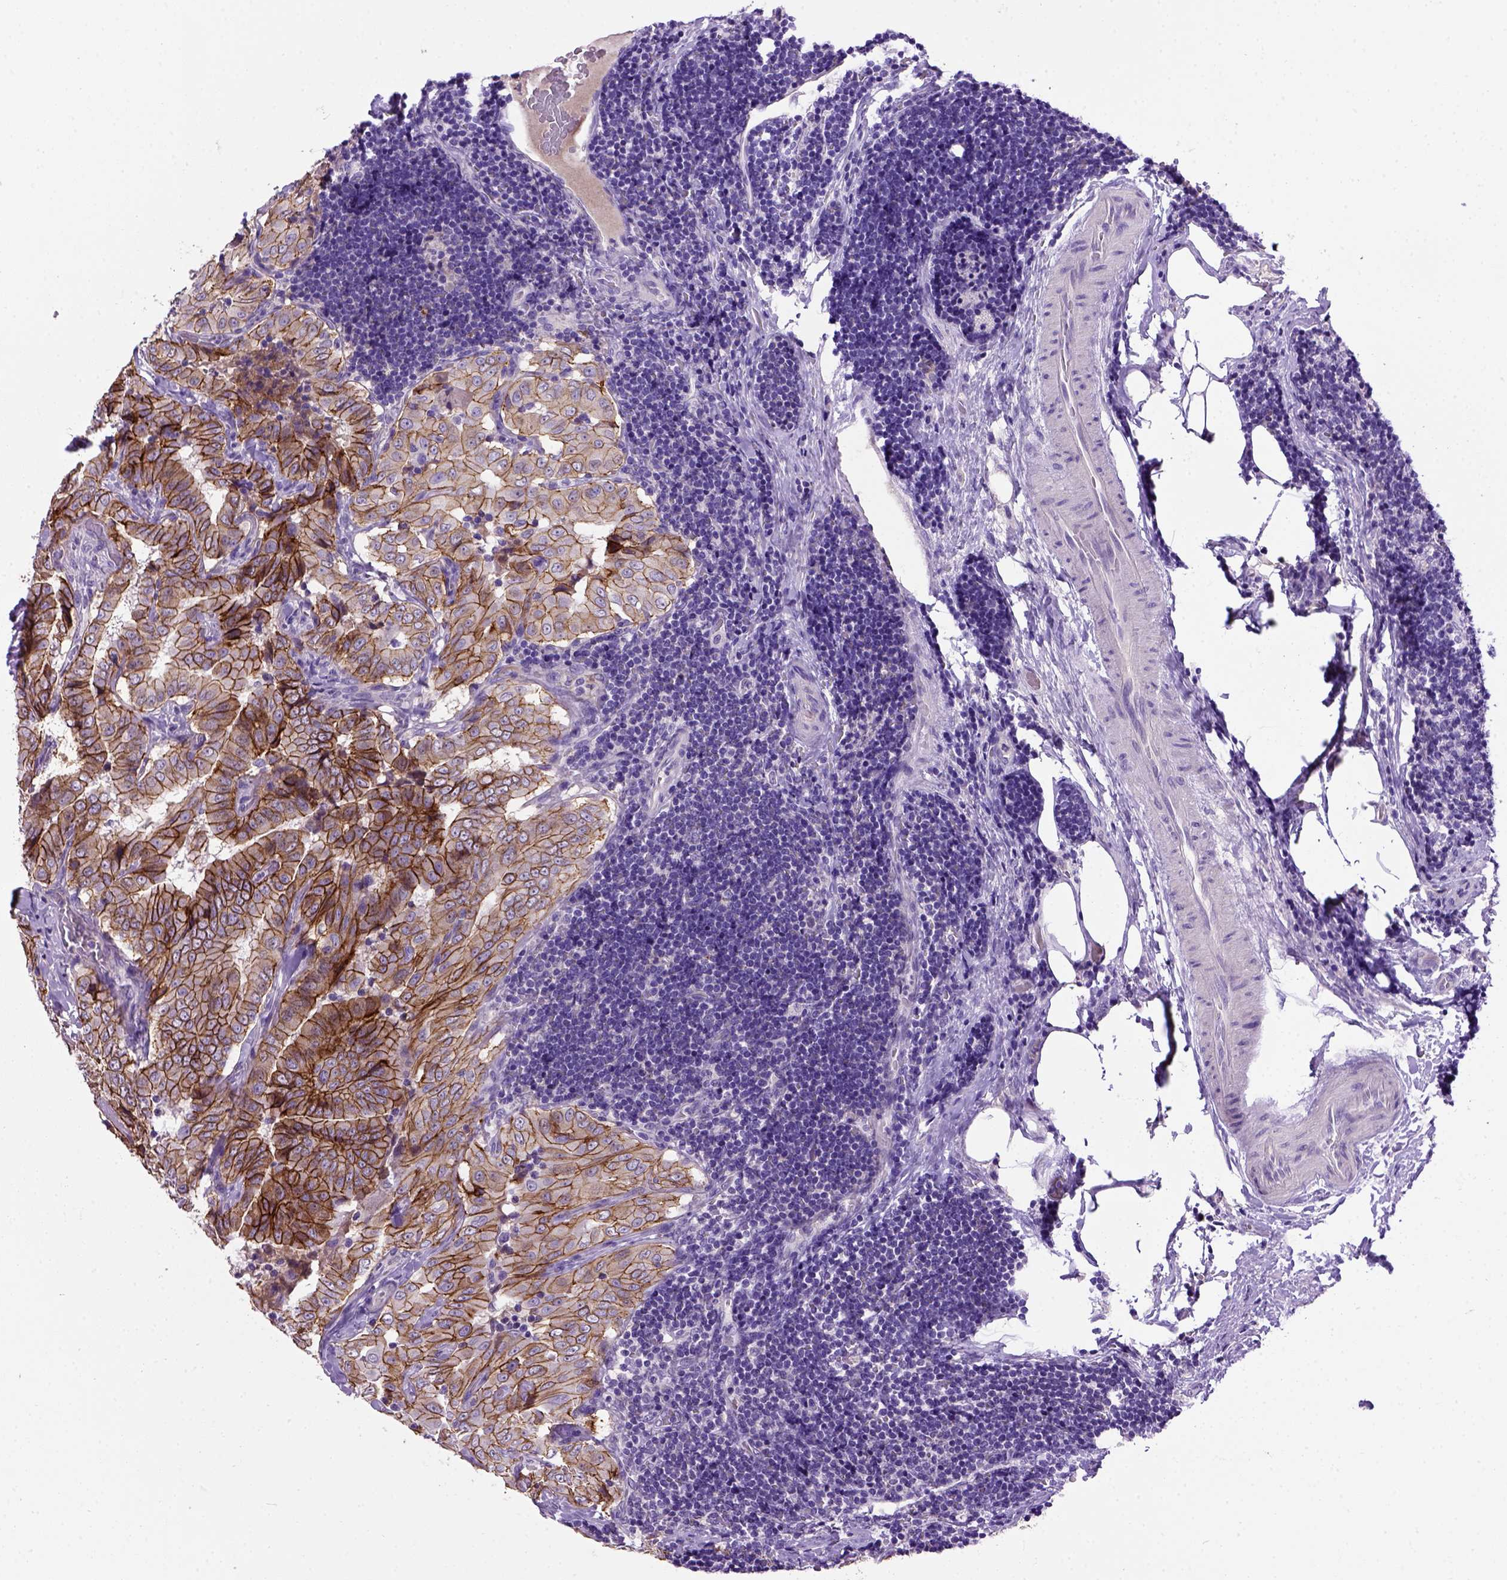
{"staining": {"intensity": "strong", "quantity": ">75%", "location": "cytoplasmic/membranous"}, "tissue": "thyroid cancer", "cell_type": "Tumor cells", "image_type": "cancer", "snomed": [{"axis": "morphology", "description": "Papillary adenocarcinoma, NOS"}, {"axis": "topography", "description": "Thyroid gland"}], "caption": "About >75% of tumor cells in human thyroid papillary adenocarcinoma display strong cytoplasmic/membranous protein positivity as visualized by brown immunohistochemical staining.", "gene": "CDH1", "patient": {"sex": "male", "age": 61}}